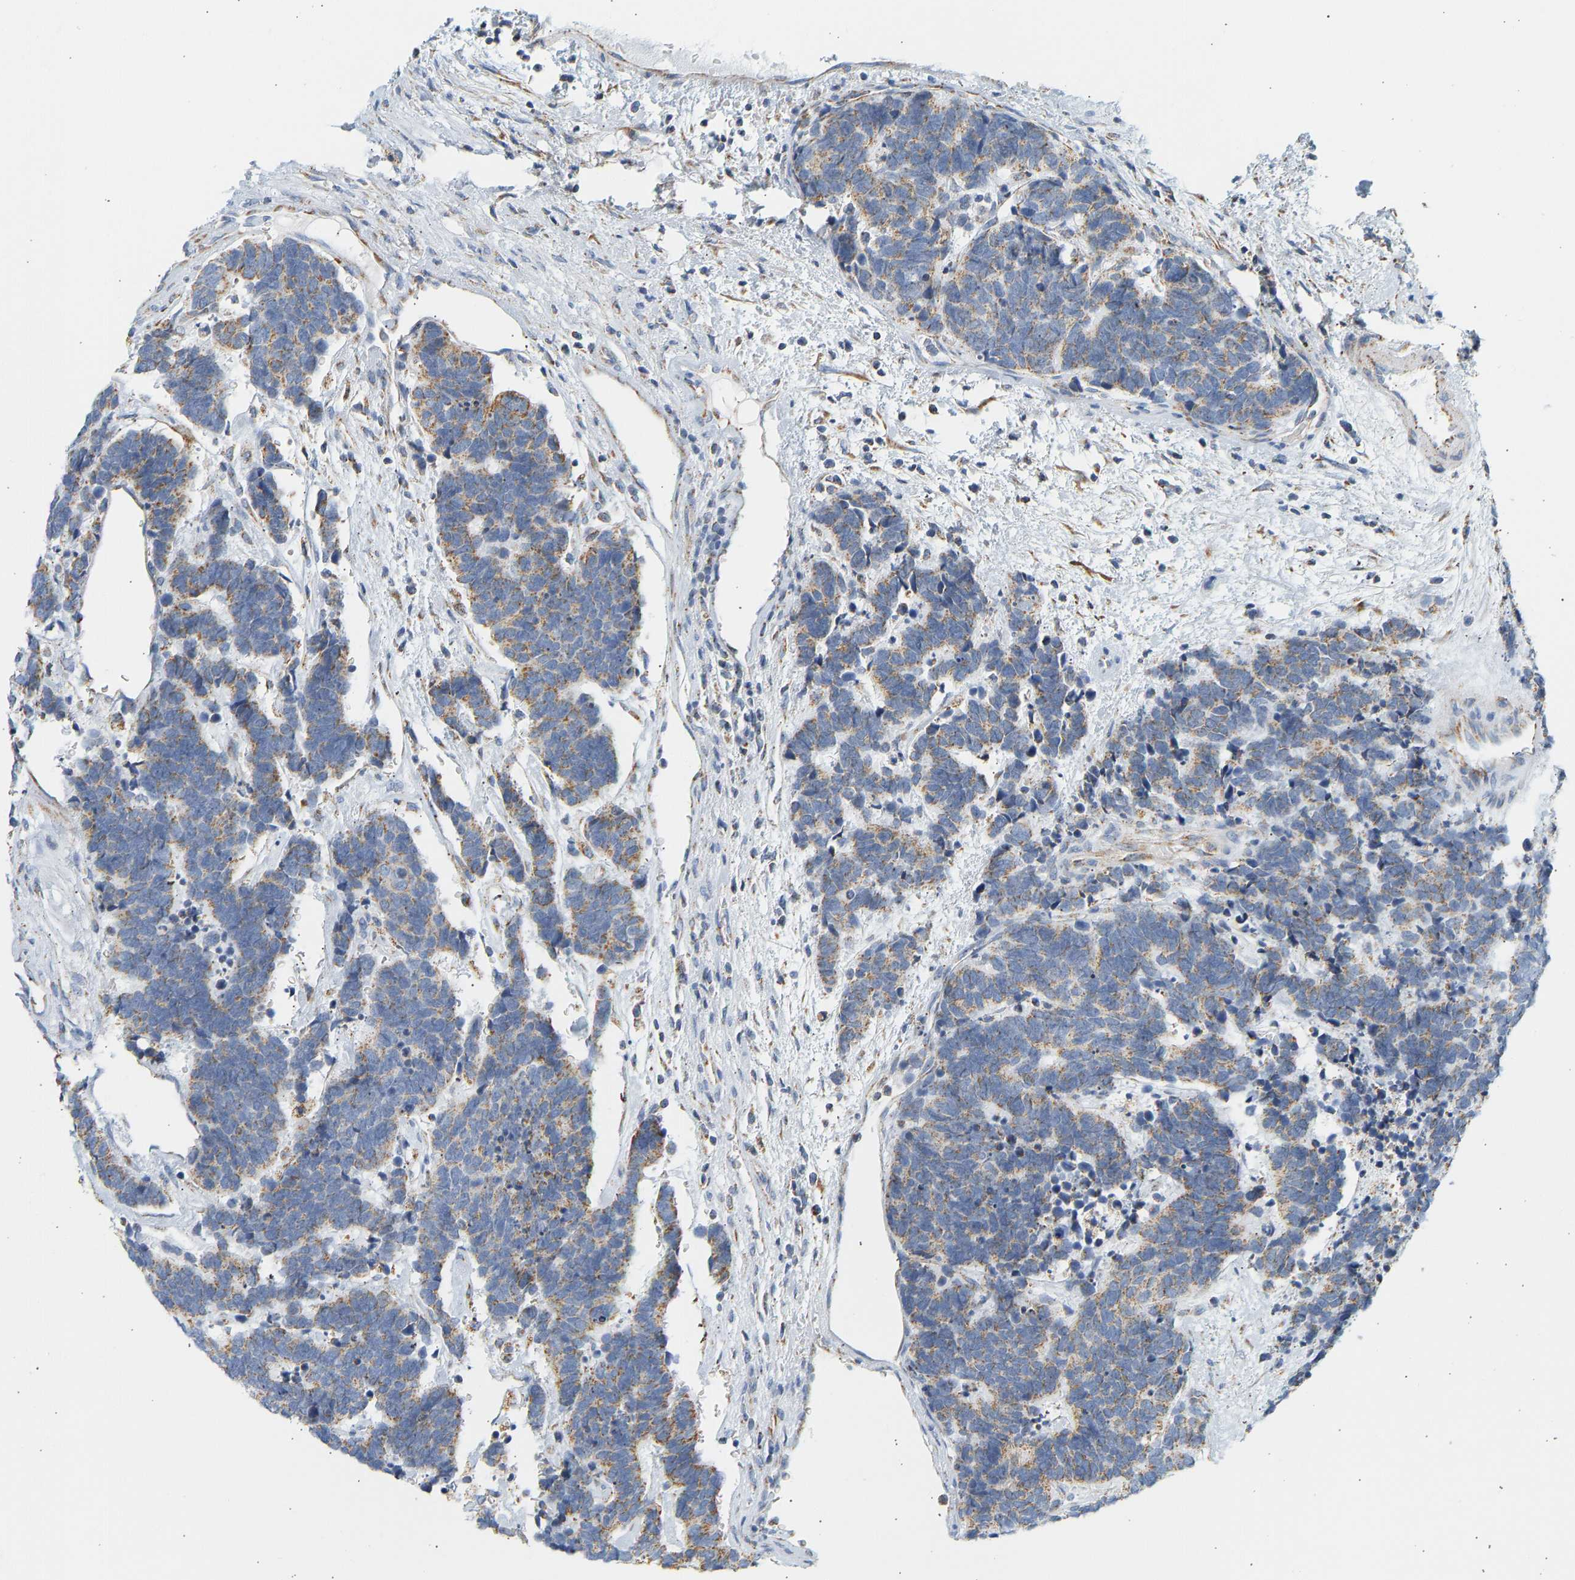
{"staining": {"intensity": "weak", "quantity": ">75%", "location": "cytoplasmic/membranous"}, "tissue": "carcinoid", "cell_type": "Tumor cells", "image_type": "cancer", "snomed": [{"axis": "morphology", "description": "Carcinoma, NOS"}, {"axis": "morphology", "description": "Carcinoid, malignant, NOS"}, {"axis": "topography", "description": "Urinary bladder"}], "caption": "IHC (DAB (3,3'-diaminobenzidine)) staining of carcinoid exhibits weak cytoplasmic/membranous protein positivity in approximately >75% of tumor cells.", "gene": "GRPEL2", "patient": {"sex": "male", "age": 57}}